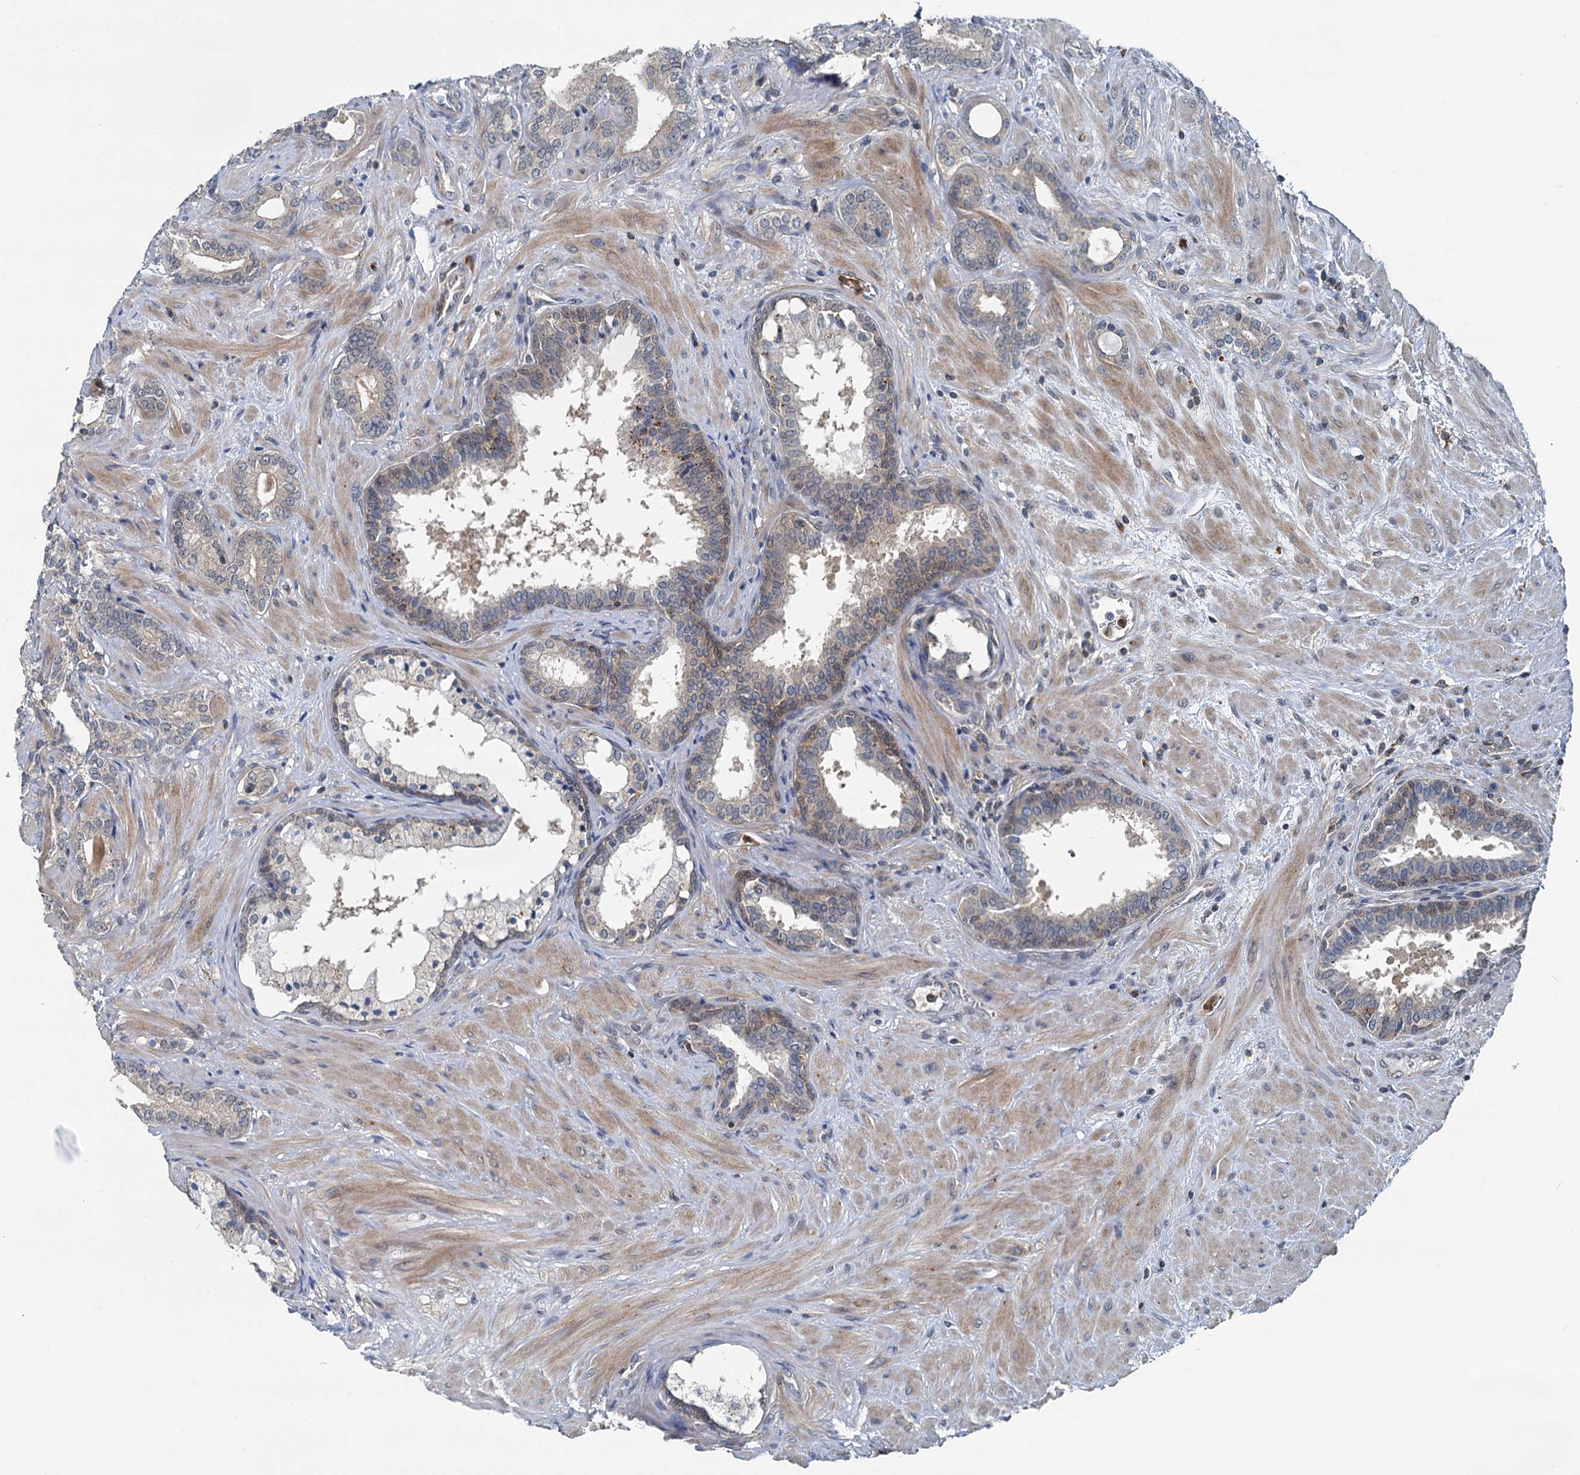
{"staining": {"intensity": "negative", "quantity": "none", "location": "none"}, "tissue": "prostate cancer", "cell_type": "Tumor cells", "image_type": "cancer", "snomed": [{"axis": "morphology", "description": "Adenocarcinoma, High grade"}, {"axis": "topography", "description": "Prostate"}], "caption": "High magnification brightfield microscopy of prostate adenocarcinoma (high-grade) stained with DAB (brown) and counterstained with hematoxylin (blue): tumor cells show no significant positivity.", "gene": "GCLM", "patient": {"sex": "male", "age": 64}}